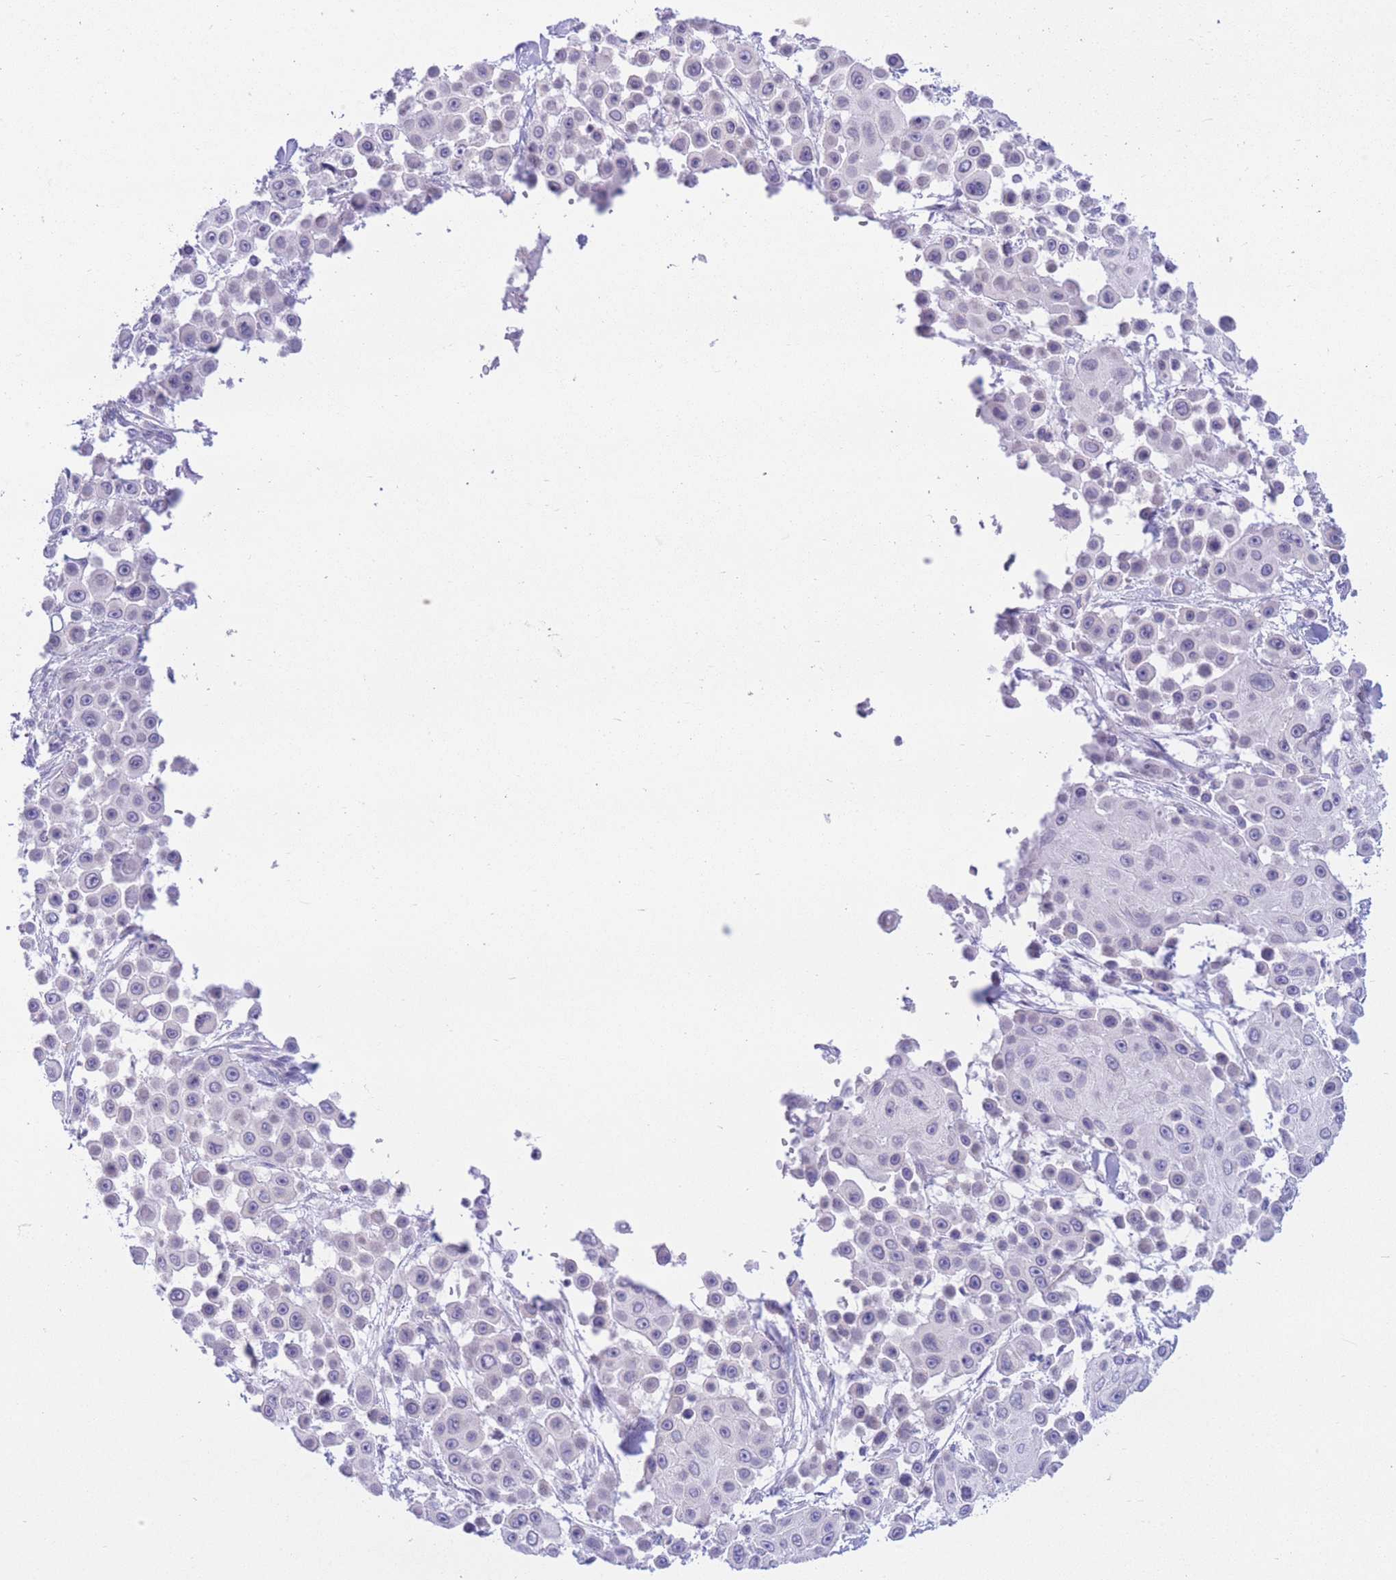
{"staining": {"intensity": "negative", "quantity": "none", "location": "none"}, "tissue": "skin cancer", "cell_type": "Tumor cells", "image_type": "cancer", "snomed": [{"axis": "morphology", "description": "Squamous cell carcinoma, NOS"}, {"axis": "topography", "description": "Skin"}], "caption": "This photomicrograph is of skin squamous cell carcinoma stained with immunohistochemistry to label a protein in brown with the nuclei are counter-stained blue. There is no positivity in tumor cells. (Brightfield microscopy of DAB (3,3'-diaminobenzidine) immunohistochemistry at high magnification).", "gene": "RPL39L", "patient": {"sex": "male", "age": 67}}